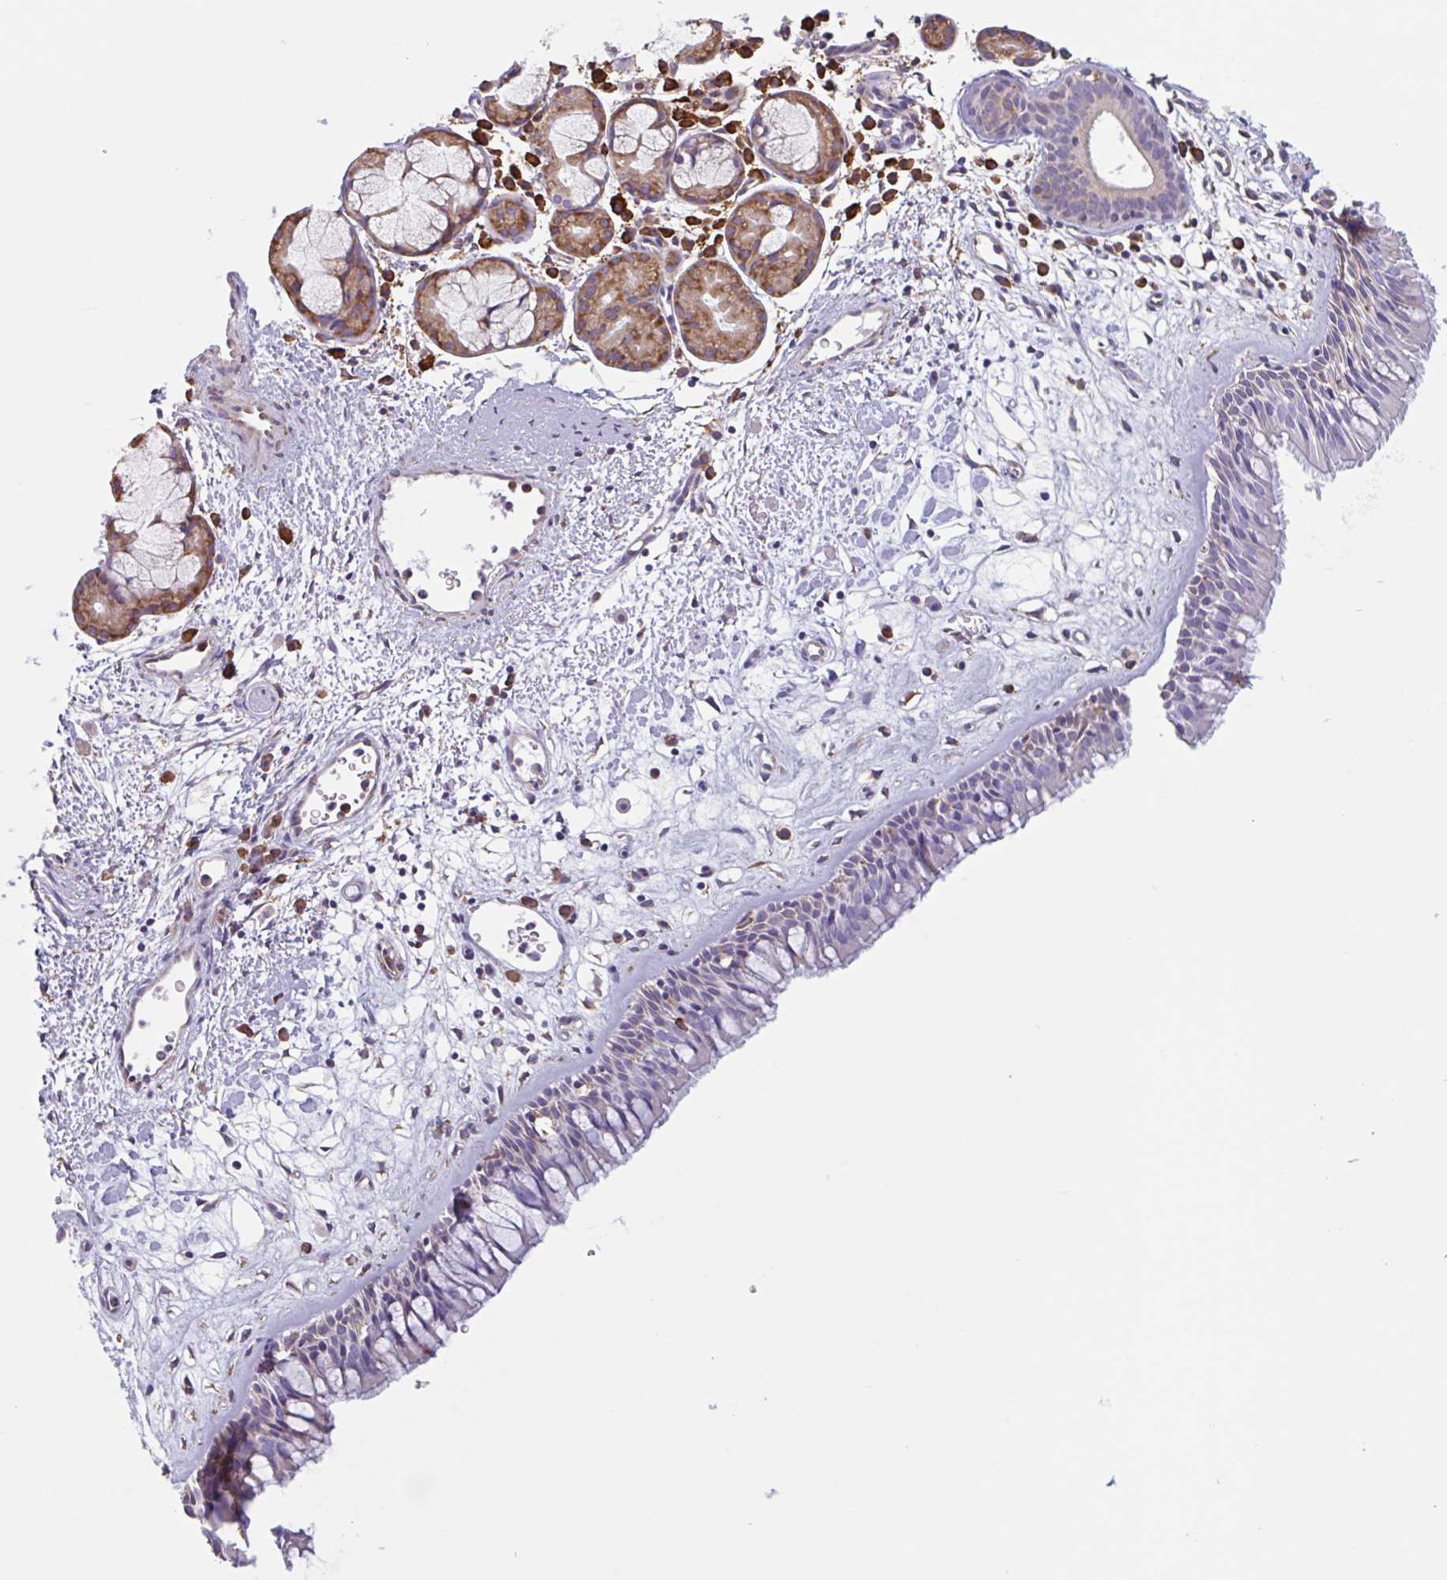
{"staining": {"intensity": "weak", "quantity": "25%-75%", "location": "cytoplasmic/membranous"}, "tissue": "nasopharynx", "cell_type": "Respiratory epithelial cells", "image_type": "normal", "snomed": [{"axis": "morphology", "description": "Normal tissue, NOS"}, {"axis": "topography", "description": "Nasopharynx"}], "caption": "Immunohistochemistry micrograph of benign nasopharynx: human nasopharynx stained using immunohistochemistry demonstrates low levels of weak protein expression localized specifically in the cytoplasmic/membranous of respiratory epithelial cells, appearing as a cytoplasmic/membranous brown color.", "gene": "DOK4", "patient": {"sex": "male", "age": 65}}